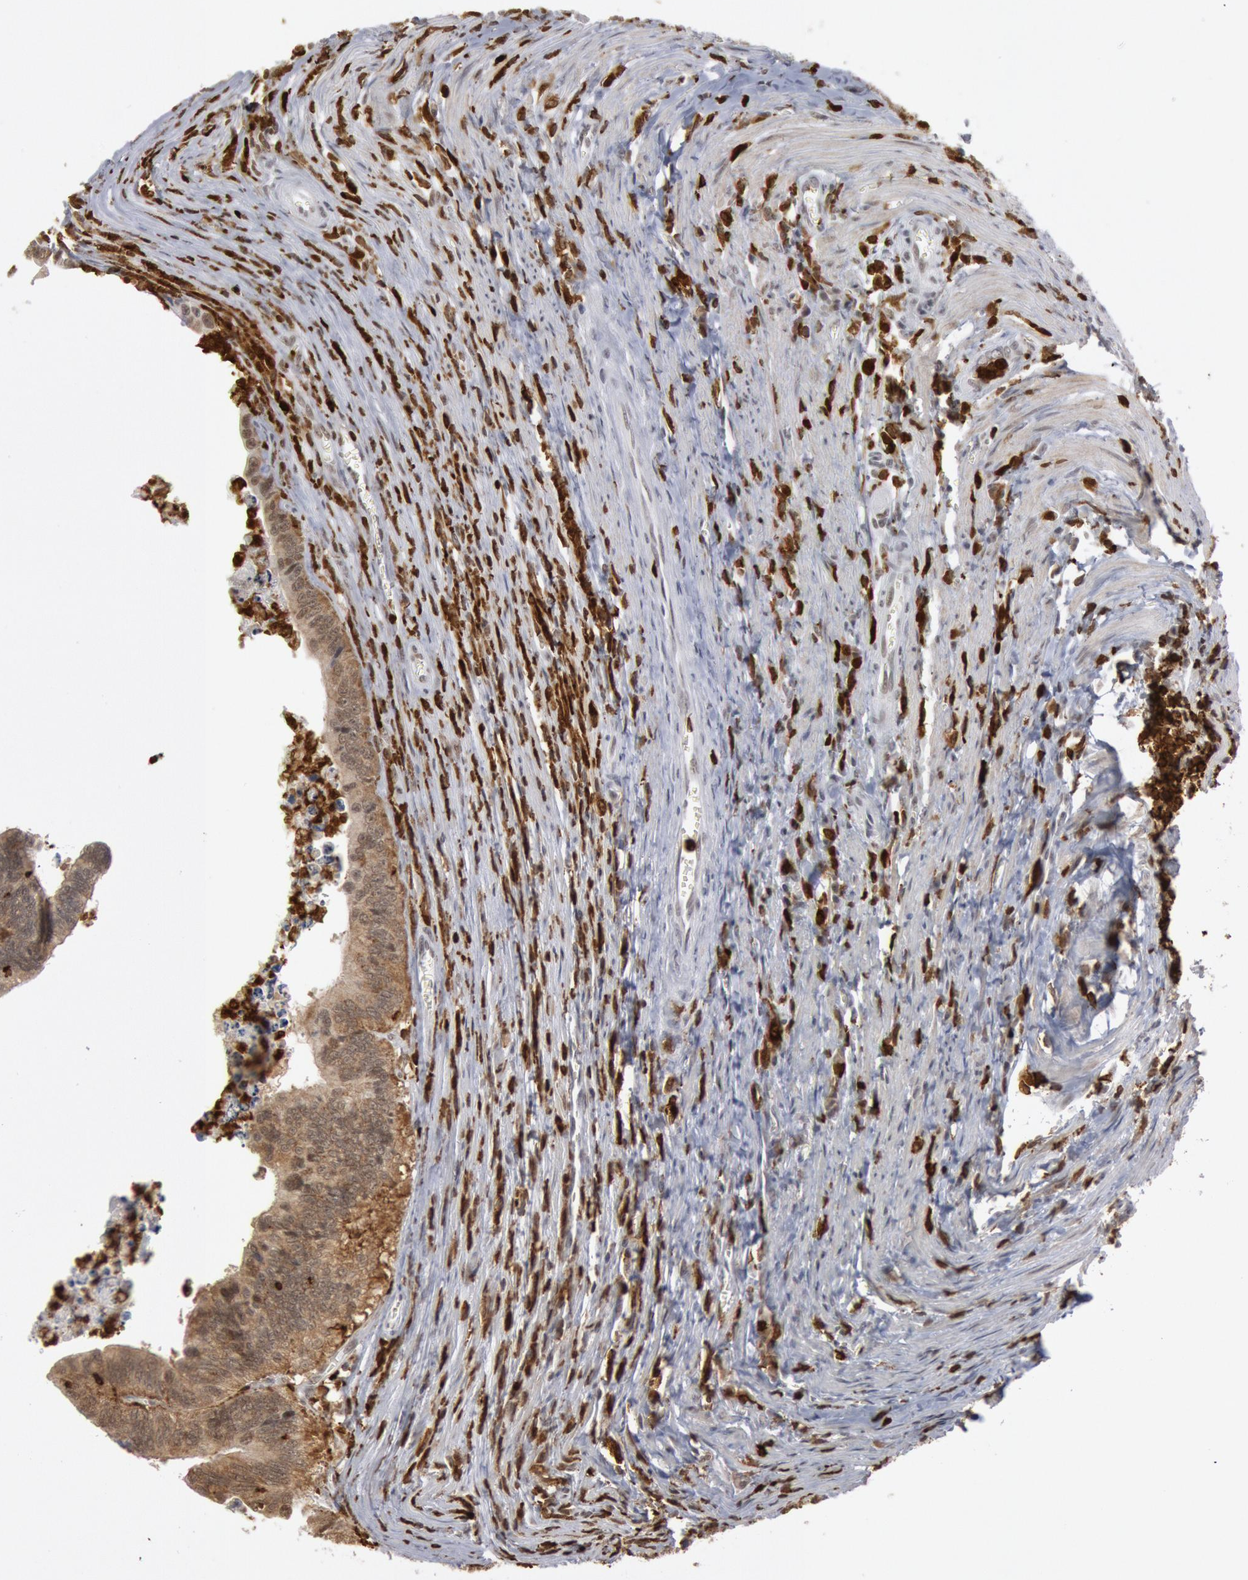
{"staining": {"intensity": "weak", "quantity": ">75%", "location": "cytoplasmic/membranous,nuclear"}, "tissue": "colorectal cancer", "cell_type": "Tumor cells", "image_type": "cancer", "snomed": [{"axis": "morphology", "description": "Adenocarcinoma, NOS"}, {"axis": "topography", "description": "Colon"}], "caption": "A high-resolution photomicrograph shows immunohistochemistry (IHC) staining of colorectal cancer, which shows weak cytoplasmic/membranous and nuclear positivity in about >75% of tumor cells.", "gene": "PTPN6", "patient": {"sex": "male", "age": 72}}